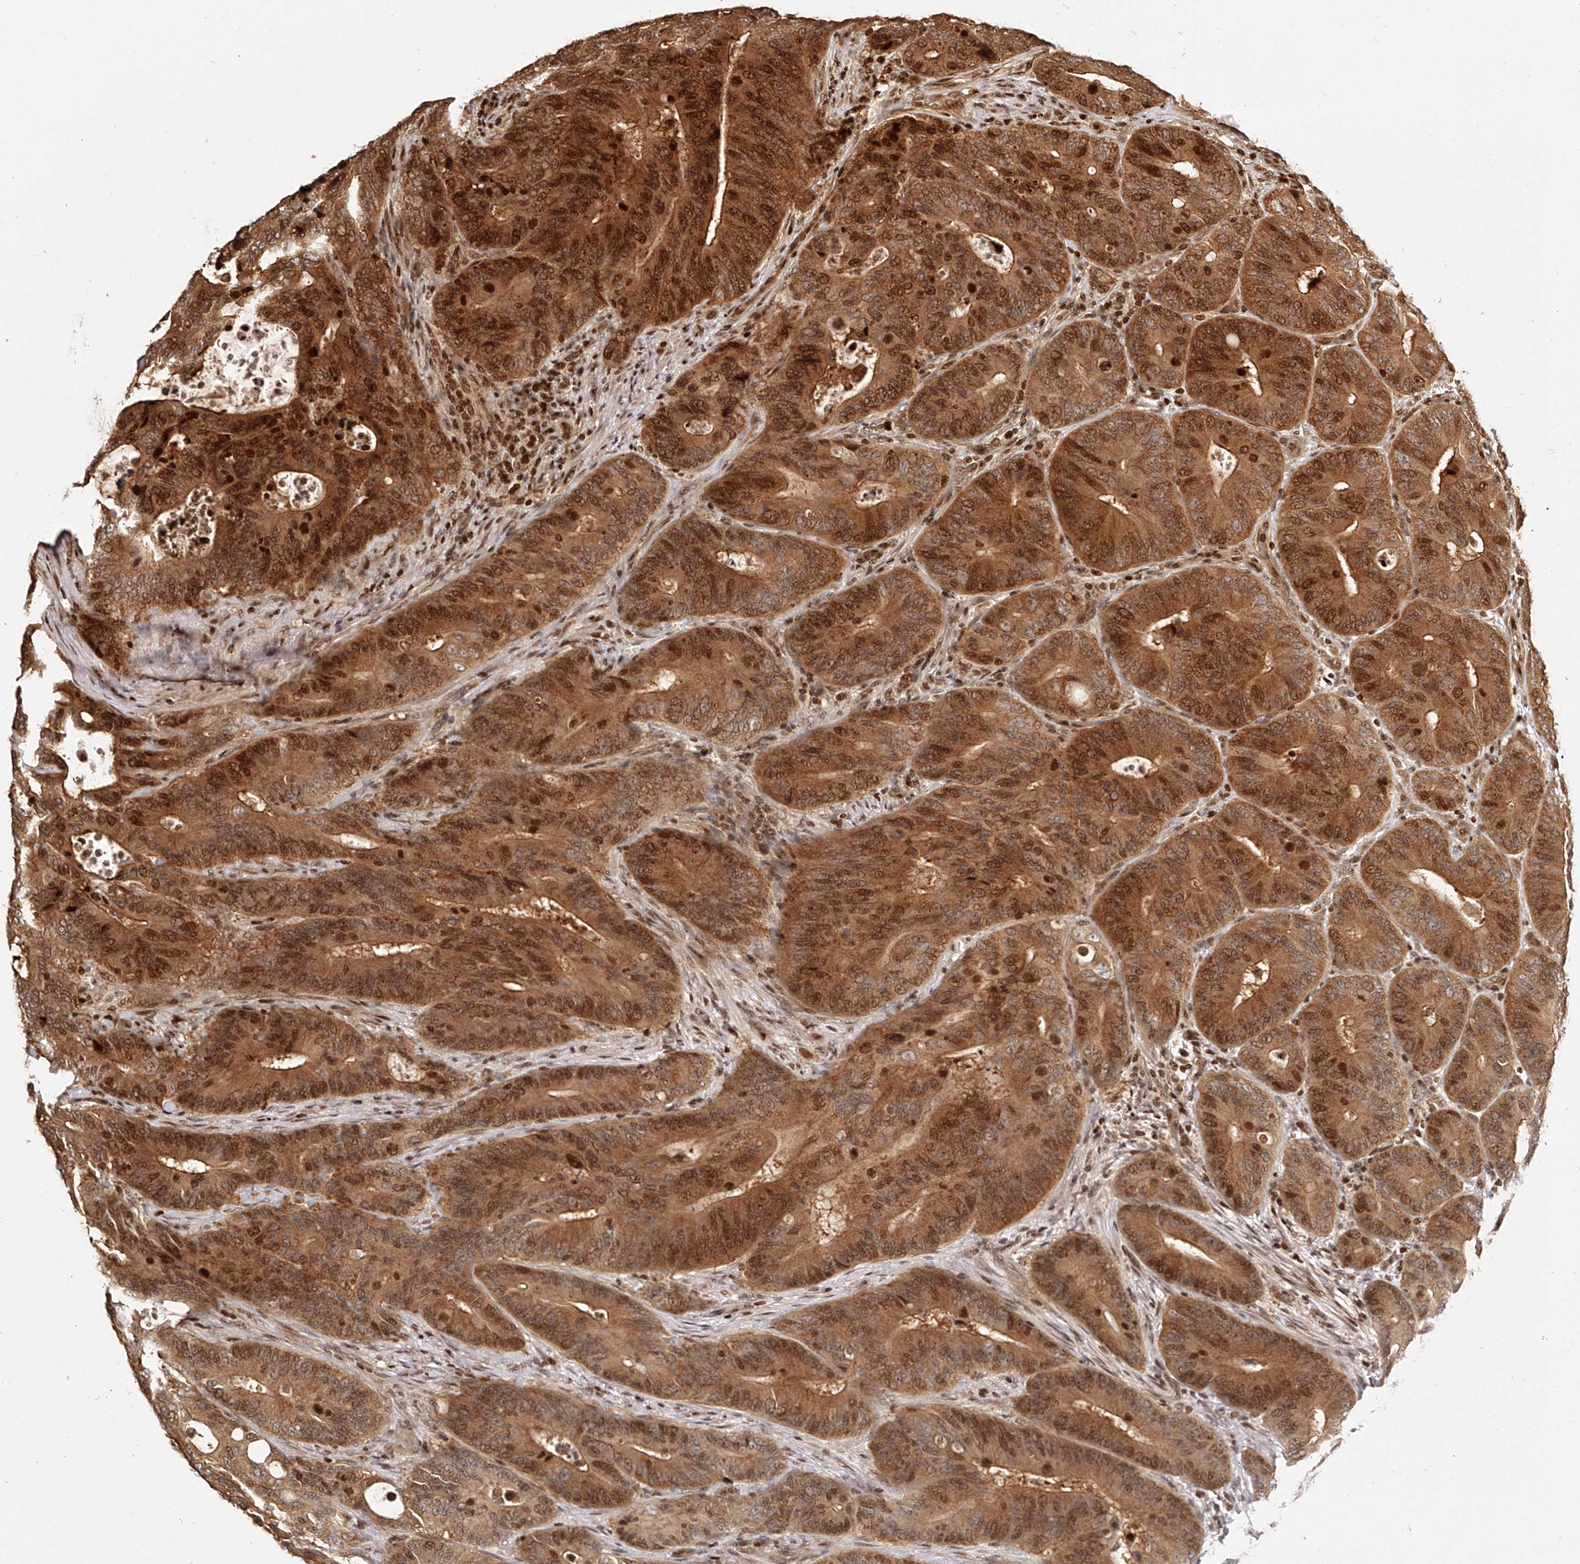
{"staining": {"intensity": "strong", "quantity": ">75%", "location": "cytoplasmic/membranous,nuclear"}, "tissue": "colorectal cancer", "cell_type": "Tumor cells", "image_type": "cancer", "snomed": [{"axis": "morphology", "description": "Adenocarcinoma, NOS"}, {"axis": "topography", "description": "Colon"}], "caption": "An IHC photomicrograph of neoplastic tissue is shown. Protein staining in brown highlights strong cytoplasmic/membranous and nuclear positivity in adenocarcinoma (colorectal) within tumor cells.", "gene": "PFDN2", "patient": {"sex": "male", "age": 83}}